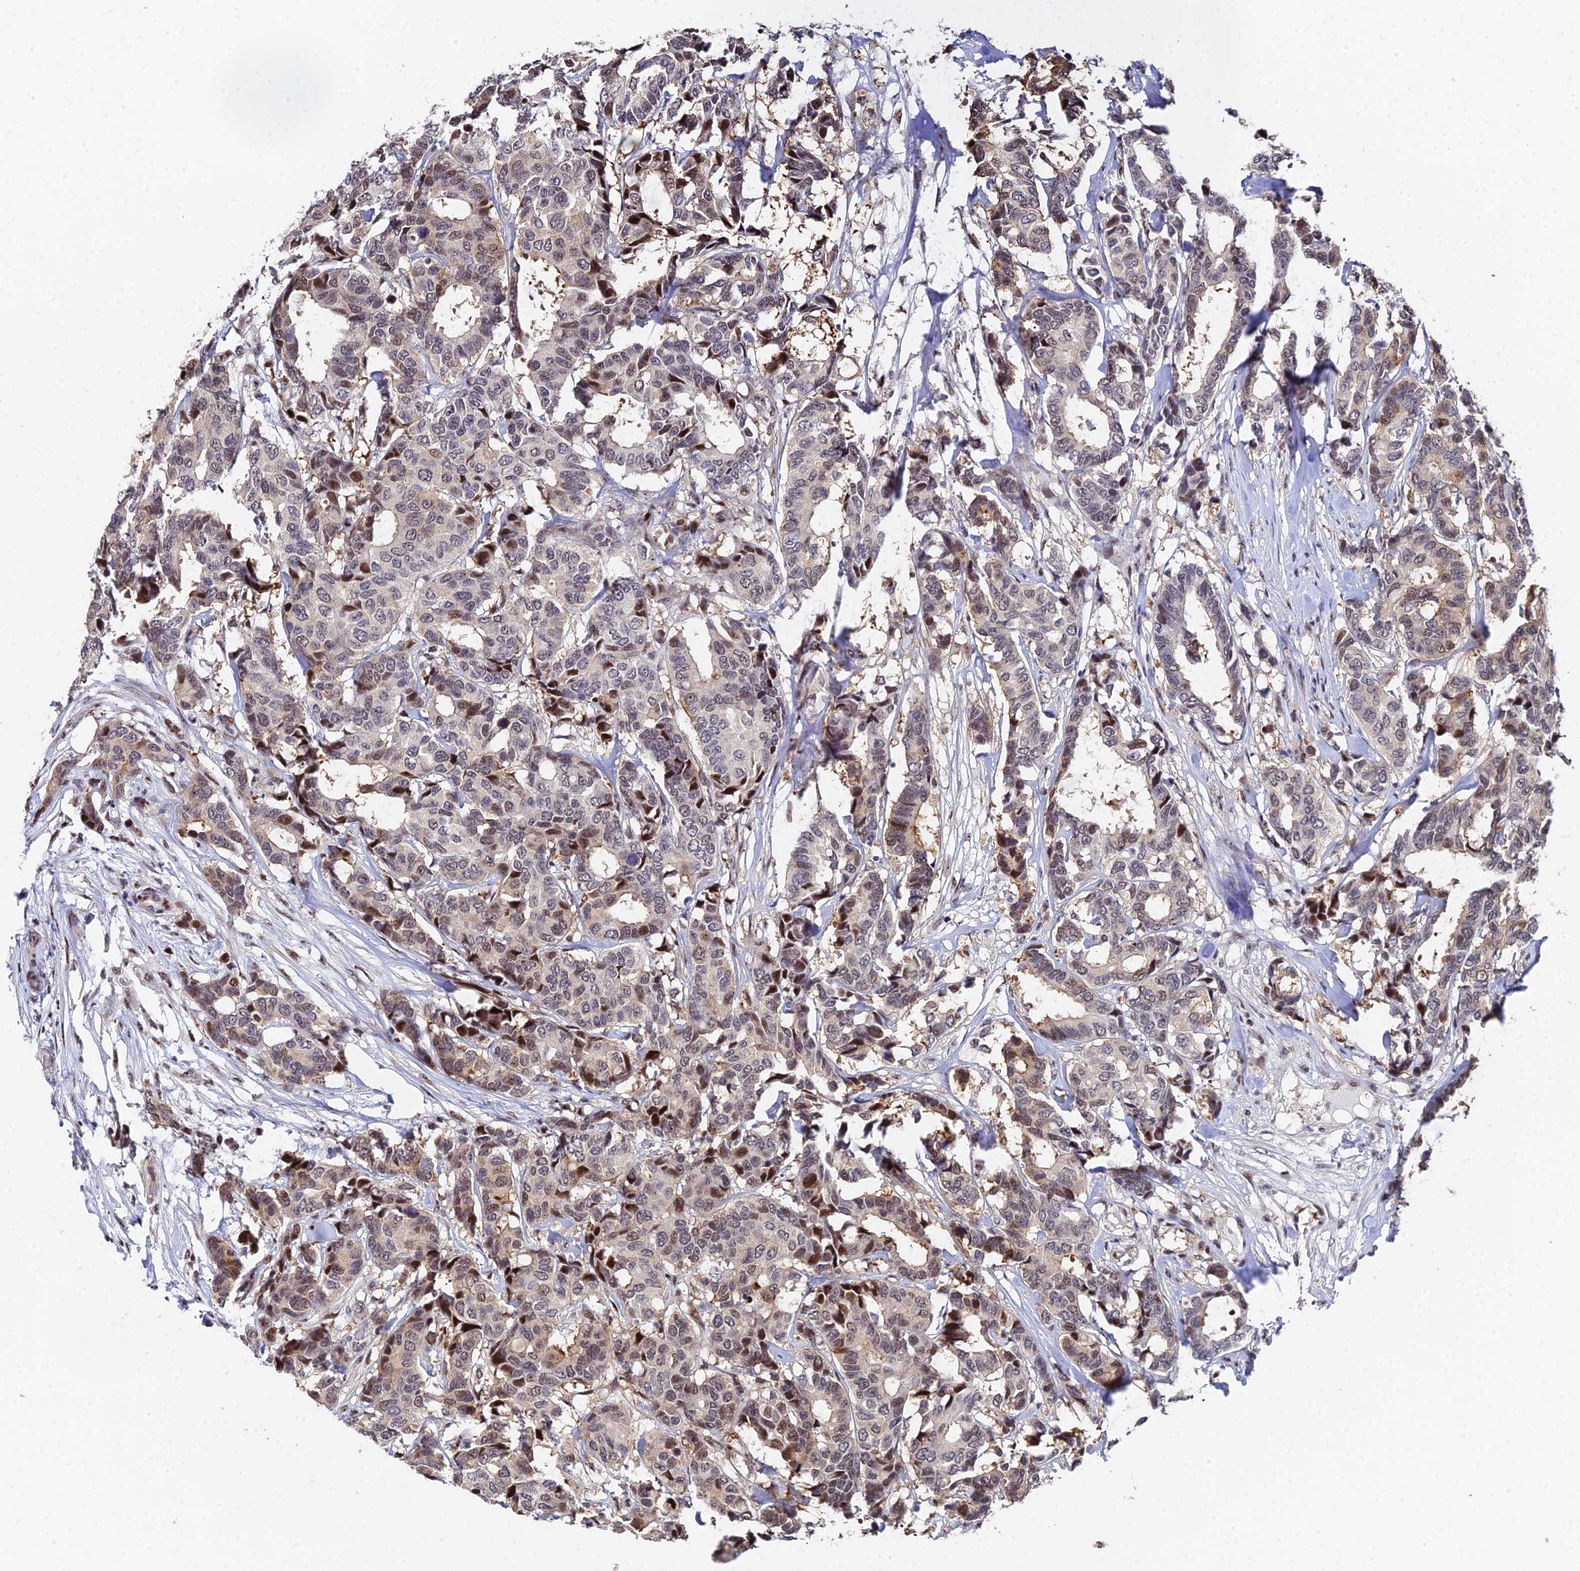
{"staining": {"intensity": "moderate", "quantity": "25%-75%", "location": "cytoplasmic/membranous,nuclear"}, "tissue": "breast cancer", "cell_type": "Tumor cells", "image_type": "cancer", "snomed": [{"axis": "morphology", "description": "Duct carcinoma"}, {"axis": "topography", "description": "Breast"}], "caption": "Immunohistochemical staining of human invasive ductal carcinoma (breast) exhibits moderate cytoplasmic/membranous and nuclear protein staining in approximately 25%-75% of tumor cells.", "gene": "TIFA", "patient": {"sex": "female", "age": 87}}